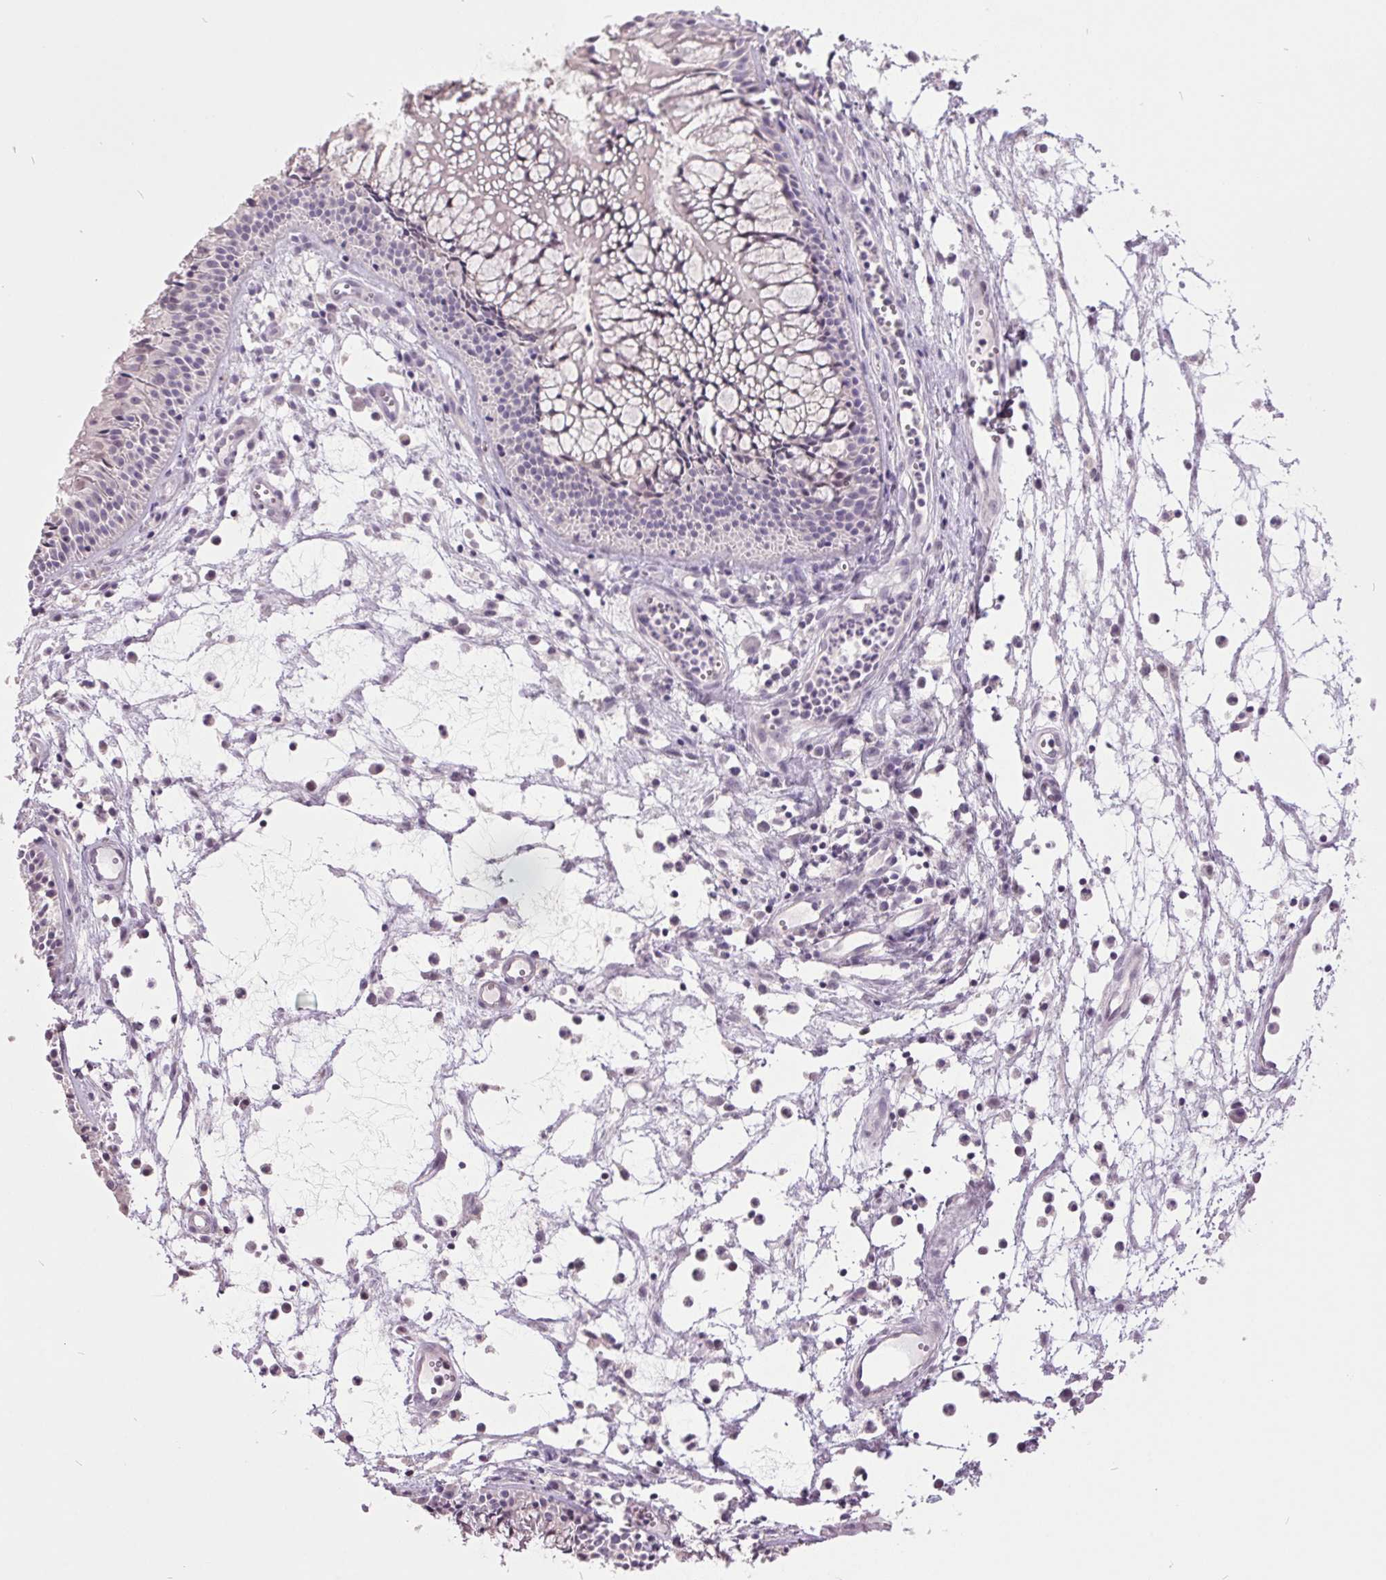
{"staining": {"intensity": "weak", "quantity": "<25%", "location": "nuclear"}, "tissue": "nasopharynx", "cell_type": "Respiratory epithelial cells", "image_type": "normal", "snomed": [{"axis": "morphology", "description": "Normal tissue, NOS"}, {"axis": "topography", "description": "Nasopharynx"}], "caption": "A high-resolution image shows immunohistochemistry (IHC) staining of unremarkable nasopharynx, which shows no significant expression in respiratory epithelial cells.", "gene": "C2orf16", "patient": {"sex": "male", "age": 31}}